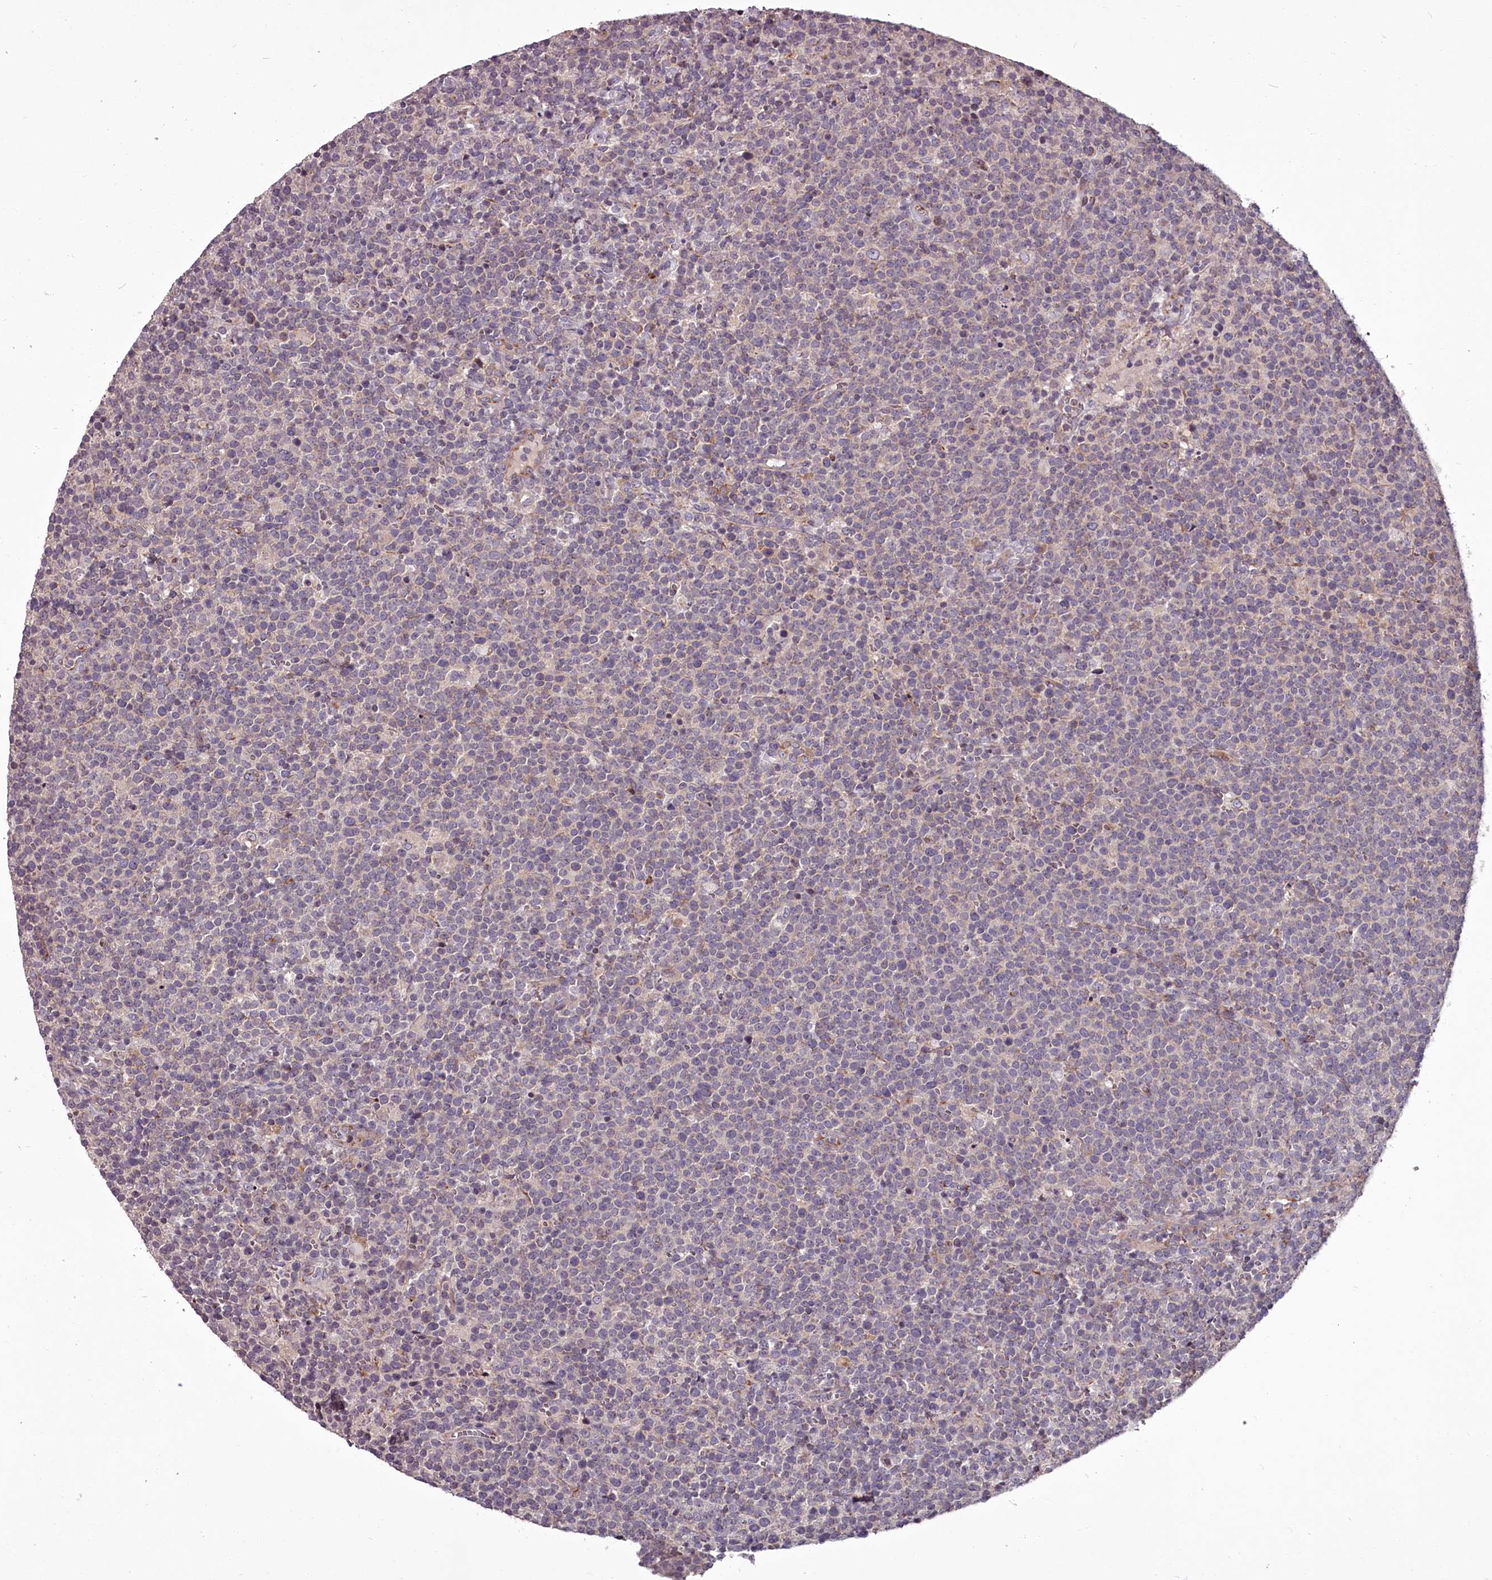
{"staining": {"intensity": "negative", "quantity": "none", "location": "none"}, "tissue": "lymphoma", "cell_type": "Tumor cells", "image_type": "cancer", "snomed": [{"axis": "morphology", "description": "Malignant lymphoma, non-Hodgkin's type, High grade"}, {"axis": "topography", "description": "Lymph node"}], "caption": "High magnification brightfield microscopy of lymphoma stained with DAB (brown) and counterstained with hematoxylin (blue): tumor cells show no significant staining.", "gene": "STX6", "patient": {"sex": "male", "age": 61}}